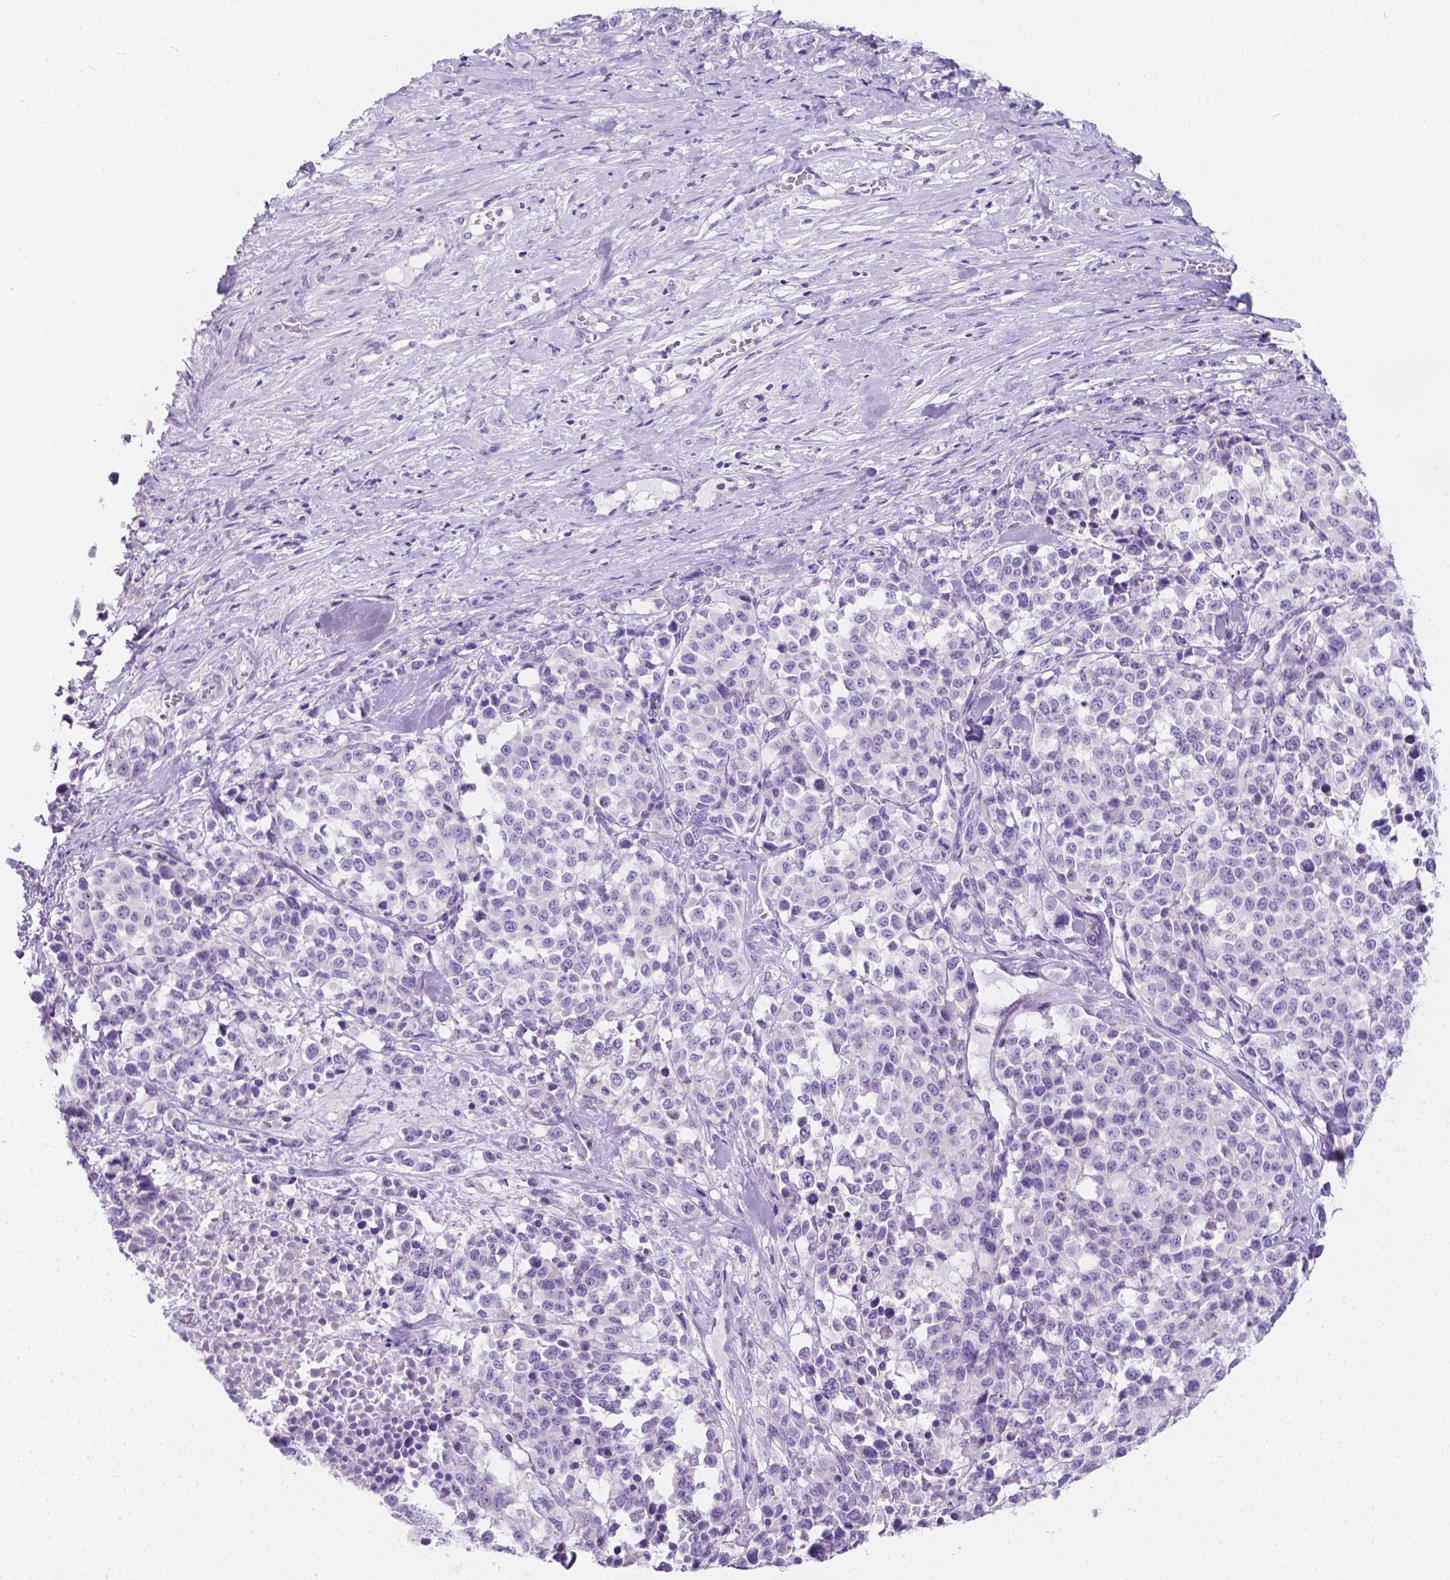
{"staining": {"intensity": "negative", "quantity": "none", "location": "none"}, "tissue": "melanoma", "cell_type": "Tumor cells", "image_type": "cancer", "snomed": [{"axis": "morphology", "description": "Malignant melanoma, Metastatic site"}, {"axis": "topography", "description": "Skin"}], "caption": "The micrograph displays no staining of tumor cells in melanoma.", "gene": "GNAO1", "patient": {"sex": "male", "age": 84}}